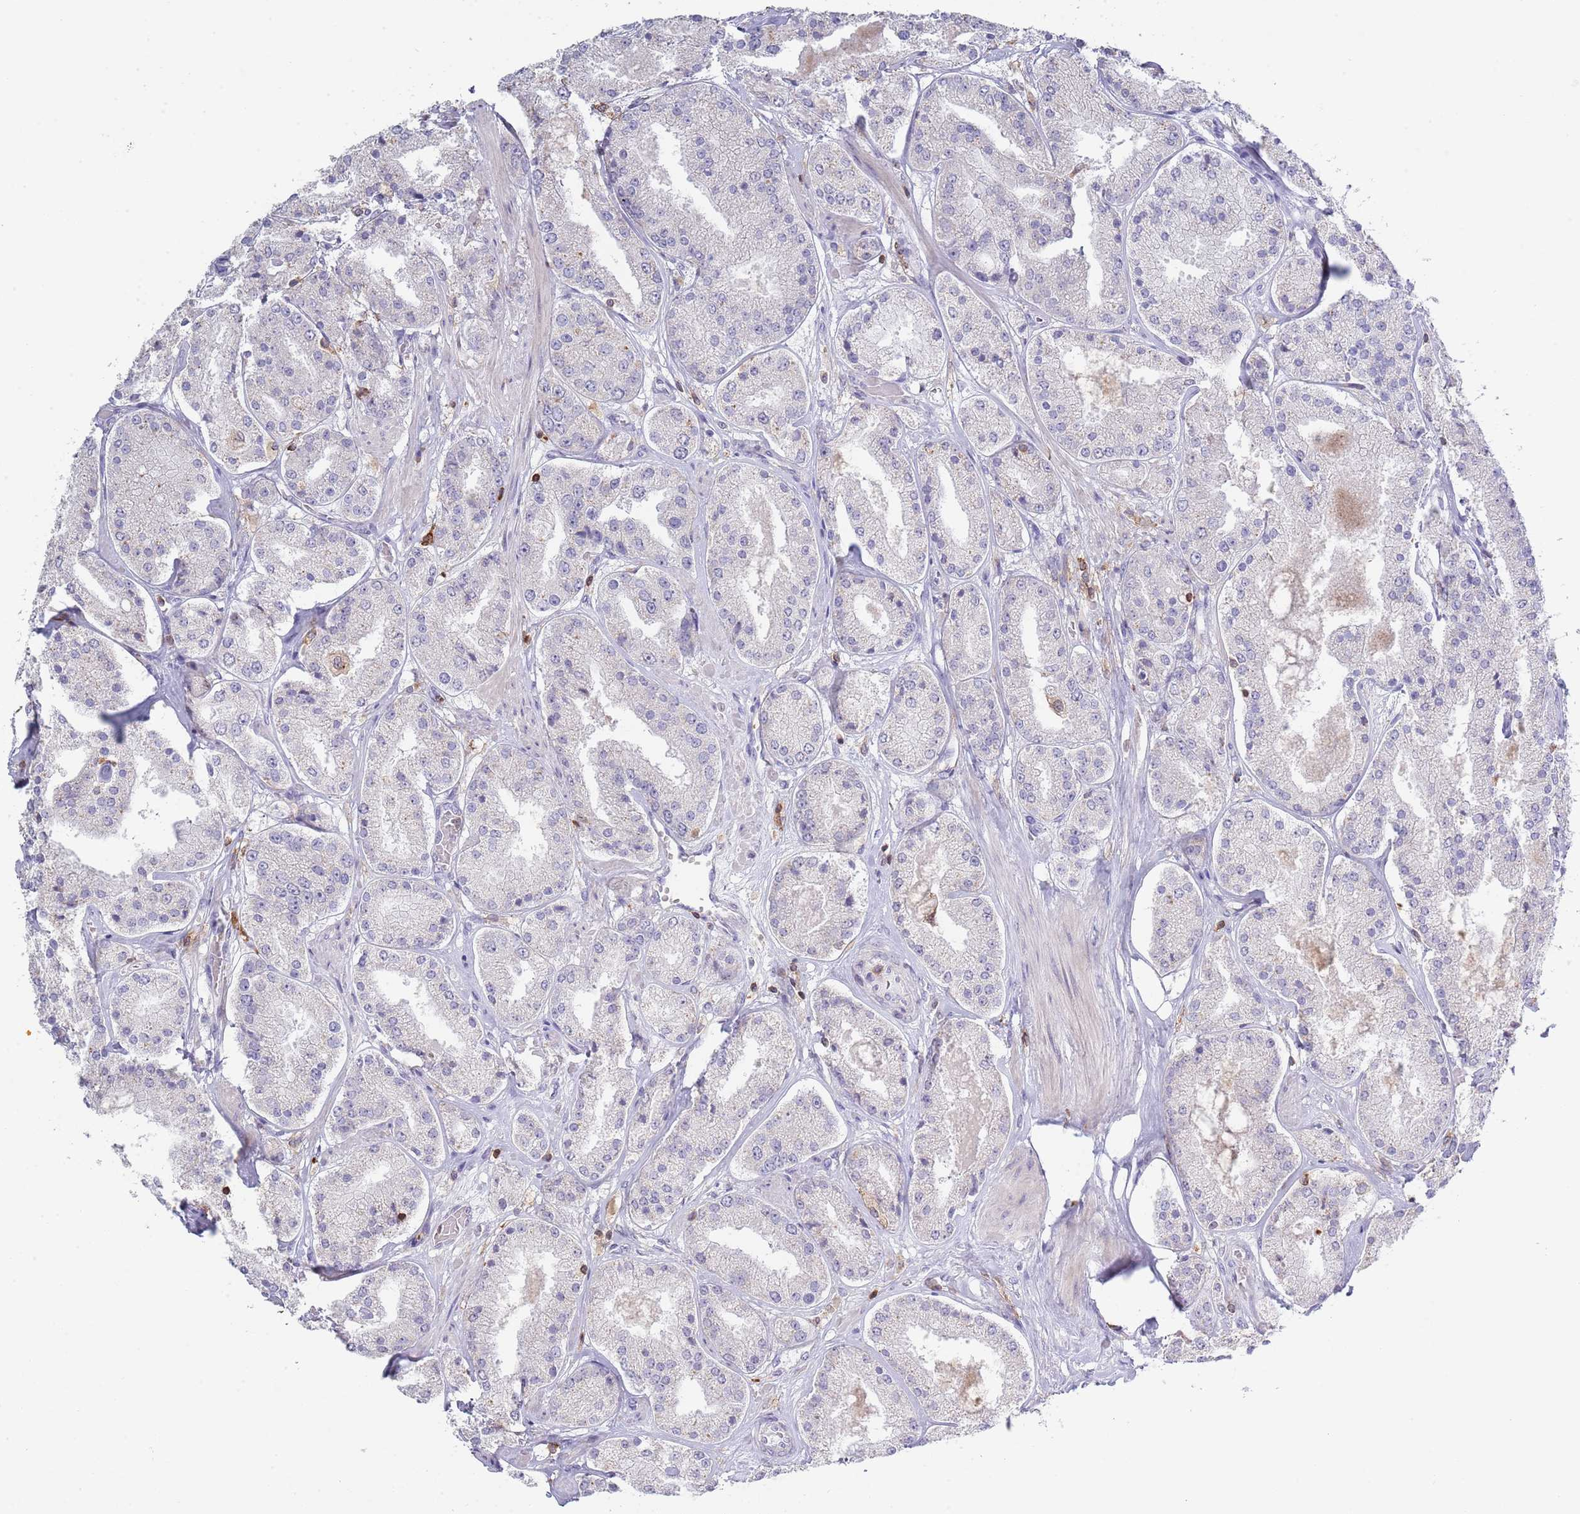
{"staining": {"intensity": "negative", "quantity": "none", "location": "none"}, "tissue": "prostate cancer", "cell_type": "Tumor cells", "image_type": "cancer", "snomed": [{"axis": "morphology", "description": "Adenocarcinoma, High grade"}, {"axis": "topography", "description": "Prostate"}], "caption": "Human prostate cancer stained for a protein using IHC demonstrates no expression in tumor cells.", "gene": "LPXN", "patient": {"sex": "male", "age": 63}}